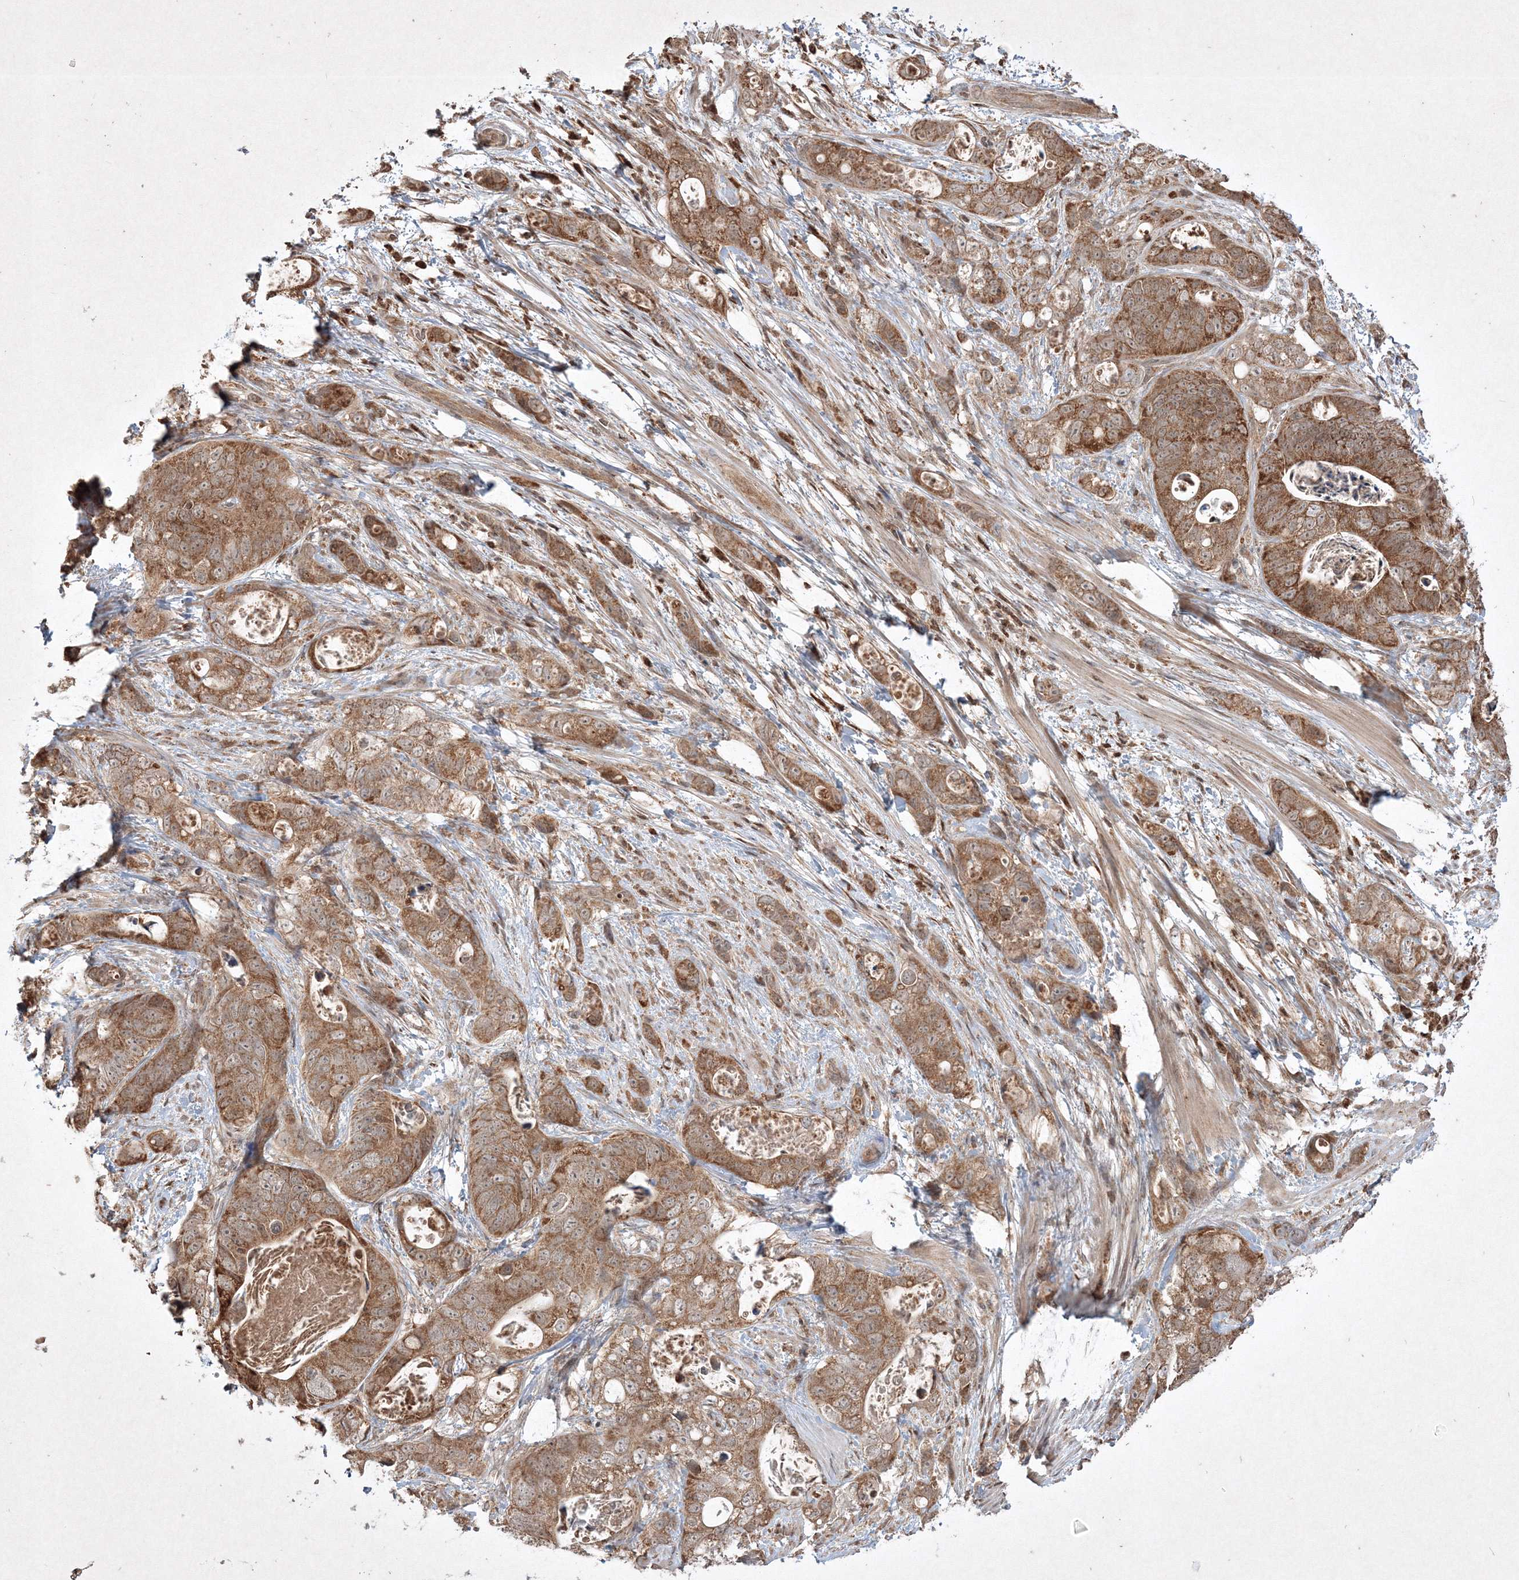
{"staining": {"intensity": "moderate", "quantity": ">75%", "location": "cytoplasmic/membranous"}, "tissue": "stomach cancer", "cell_type": "Tumor cells", "image_type": "cancer", "snomed": [{"axis": "morphology", "description": "Normal tissue, NOS"}, {"axis": "morphology", "description": "Adenocarcinoma, NOS"}, {"axis": "topography", "description": "Stomach"}], "caption": "Immunohistochemical staining of adenocarcinoma (stomach) demonstrates medium levels of moderate cytoplasmic/membranous protein expression in approximately >75% of tumor cells. Using DAB (brown) and hematoxylin (blue) stains, captured at high magnification using brightfield microscopy.", "gene": "PLTP", "patient": {"sex": "female", "age": 89}}